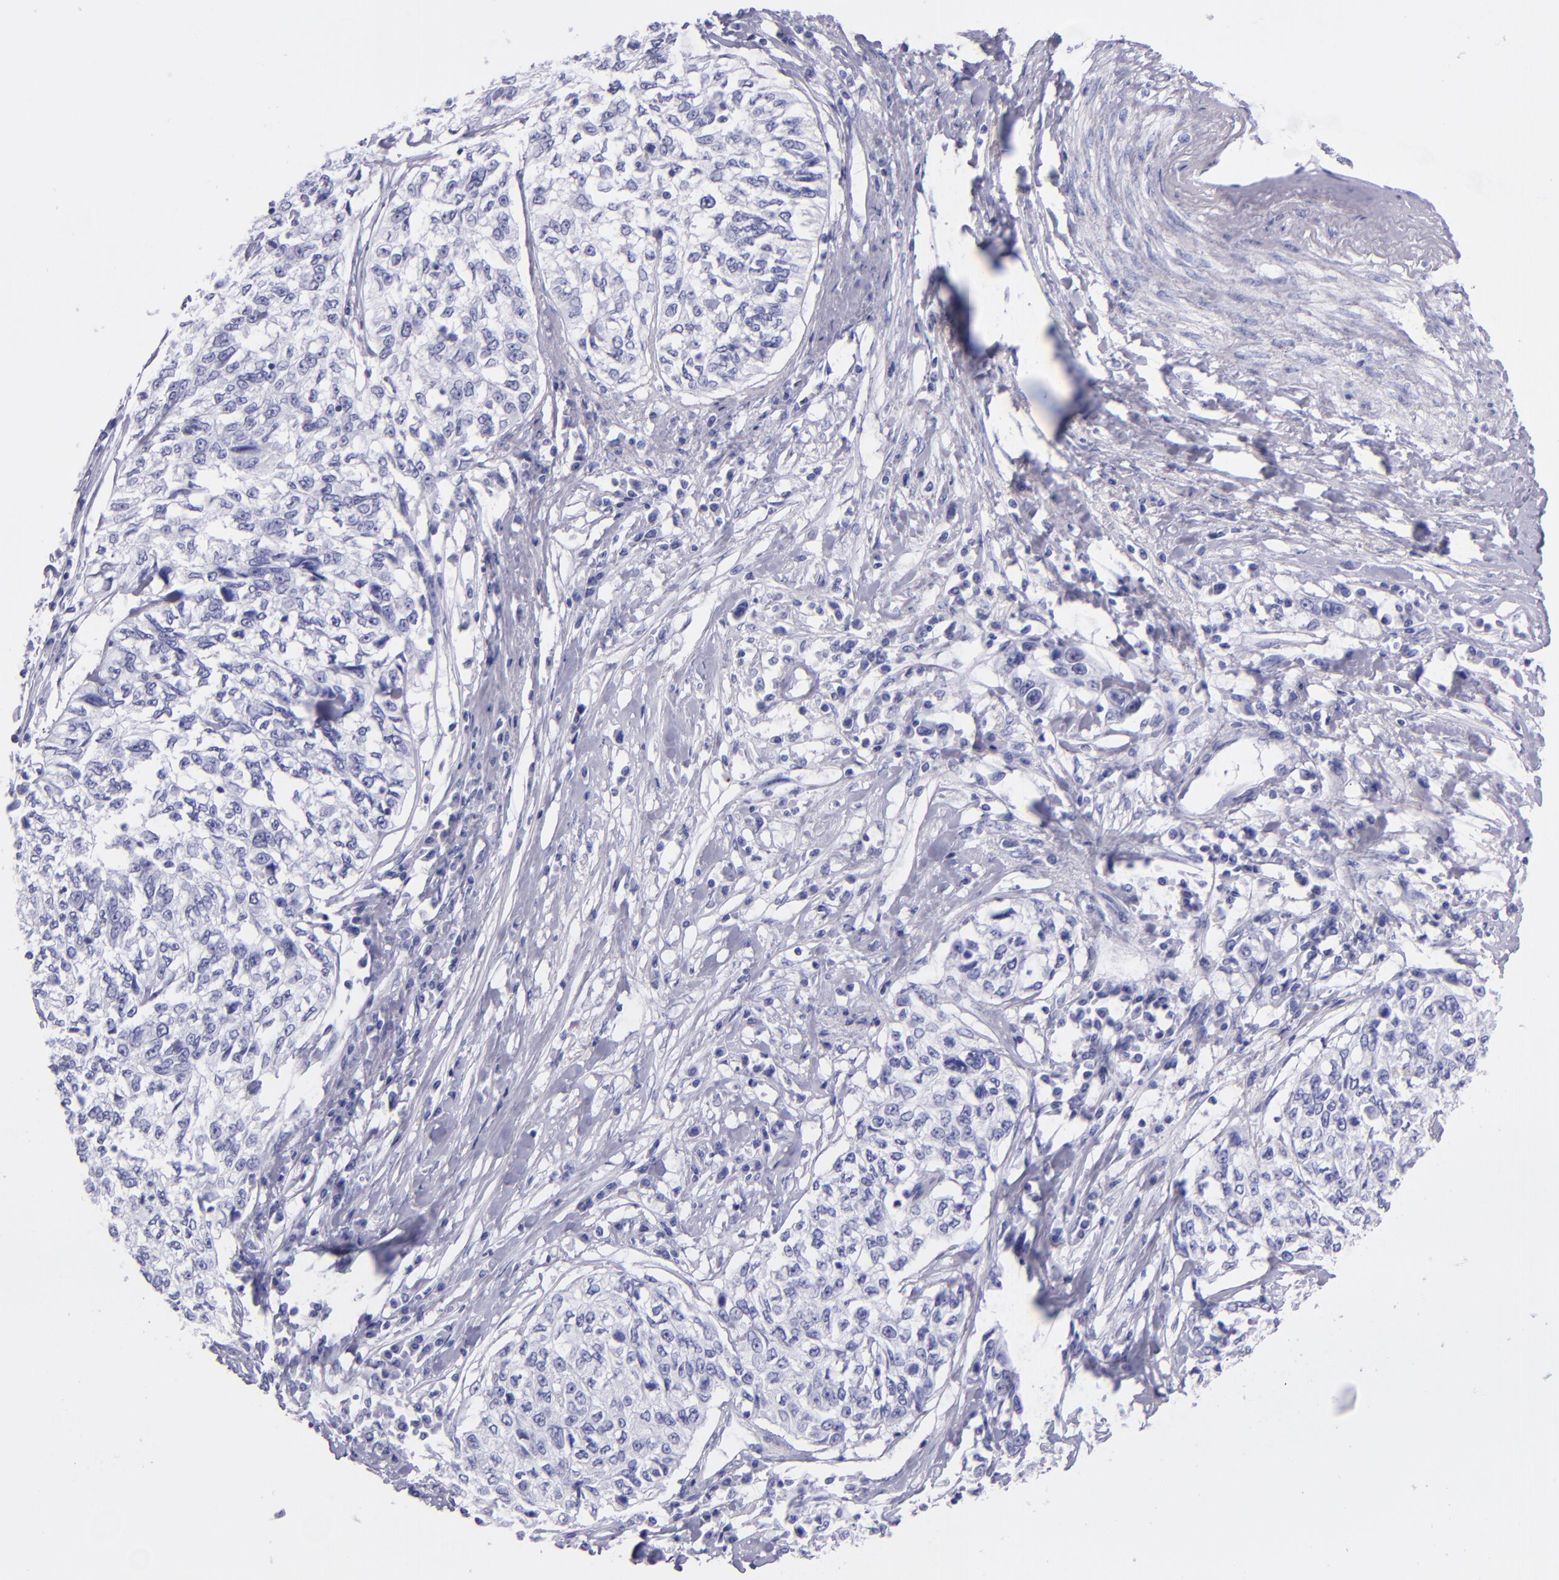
{"staining": {"intensity": "negative", "quantity": "none", "location": "none"}, "tissue": "cervical cancer", "cell_type": "Tumor cells", "image_type": "cancer", "snomed": [{"axis": "morphology", "description": "Squamous cell carcinoma, NOS"}, {"axis": "topography", "description": "Cervix"}], "caption": "This photomicrograph is of cervical cancer stained with immunohistochemistry (IHC) to label a protein in brown with the nuclei are counter-stained blue. There is no staining in tumor cells.", "gene": "SFTPA2", "patient": {"sex": "female", "age": 57}}